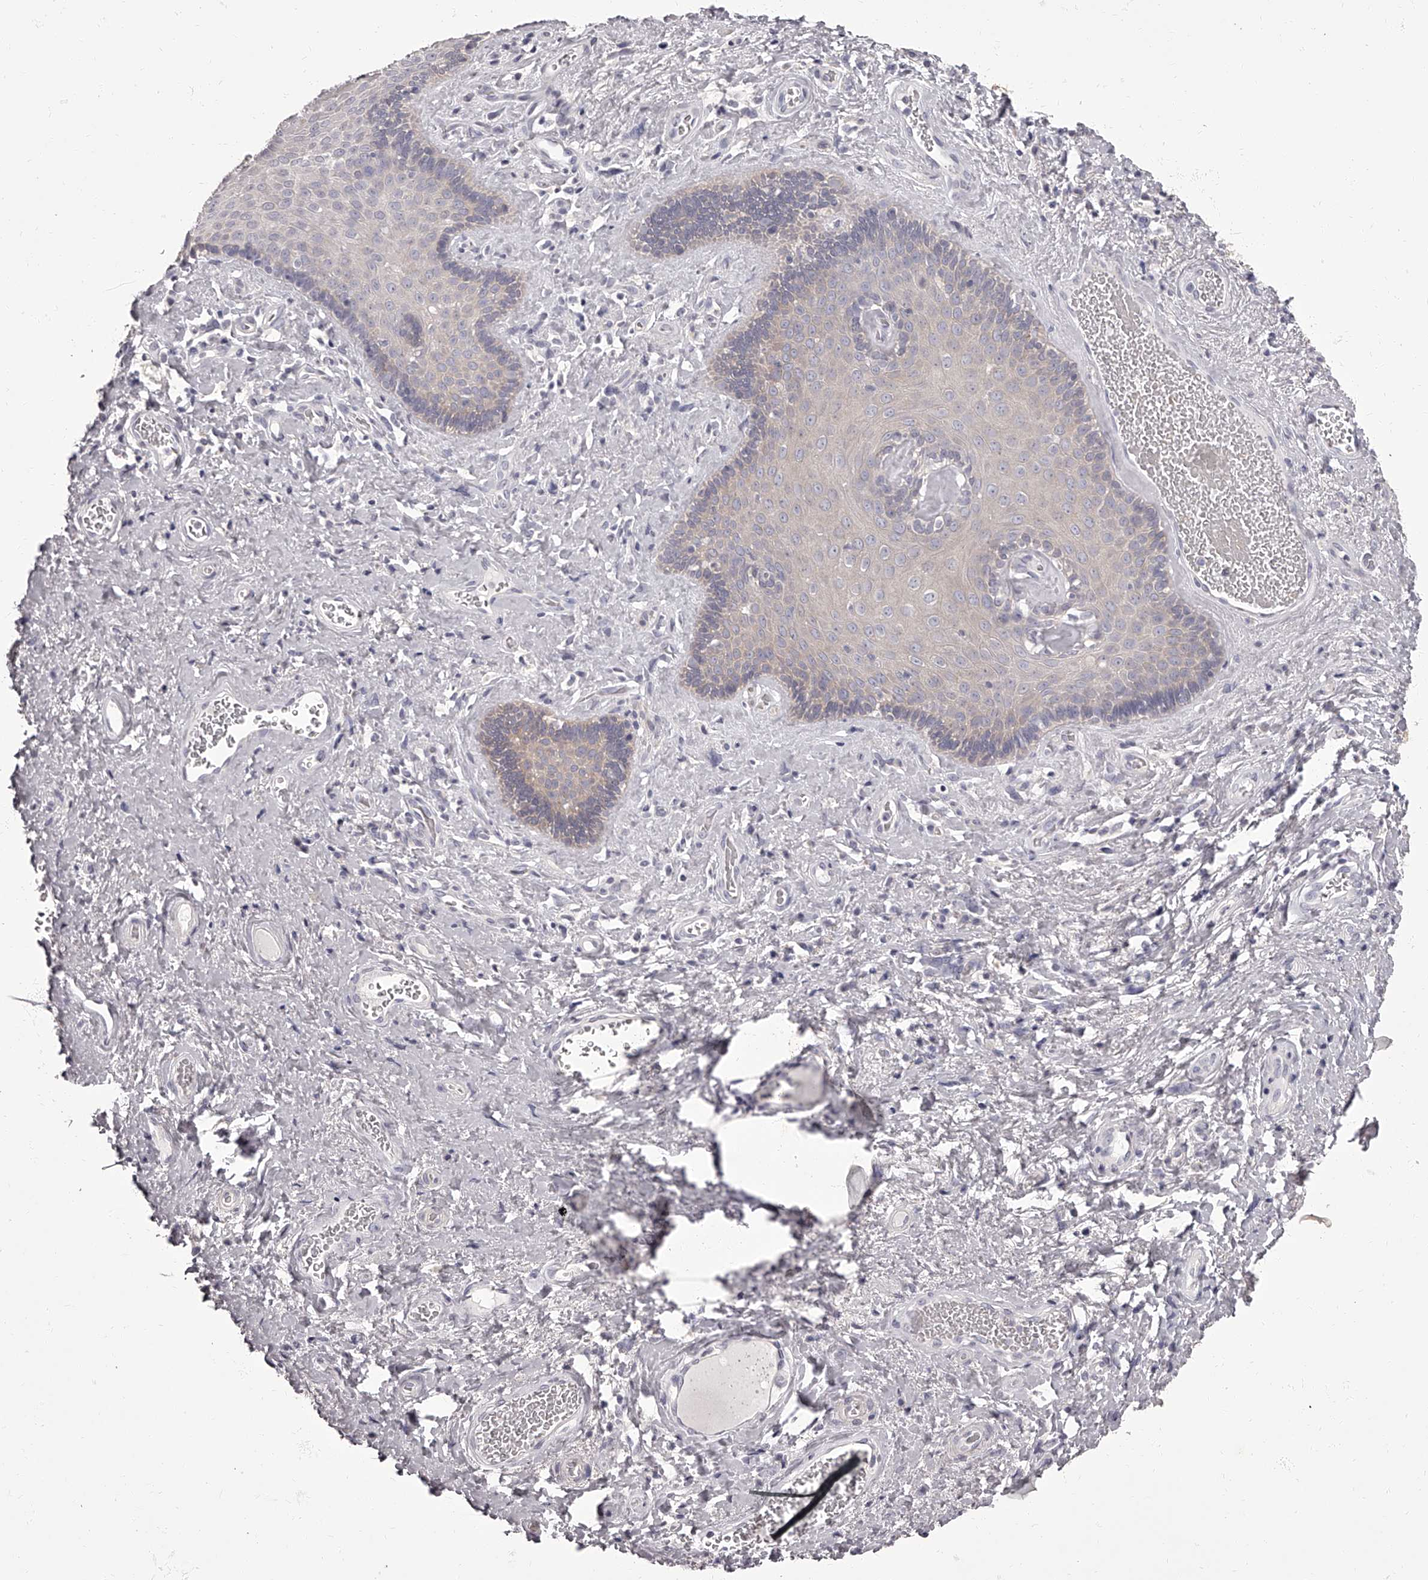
{"staining": {"intensity": "negative", "quantity": "none", "location": "none"}, "tissue": "skin", "cell_type": "Epidermal cells", "image_type": "normal", "snomed": [{"axis": "morphology", "description": "Normal tissue, NOS"}, {"axis": "topography", "description": "Anal"}], "caption": "IHC micrograph of unremarkable skin: human skin stained with DAB displays no significant protein positivity in epidermal cells.", "gene": "APEH", "patient": {"sex": "male", "age": 69}}